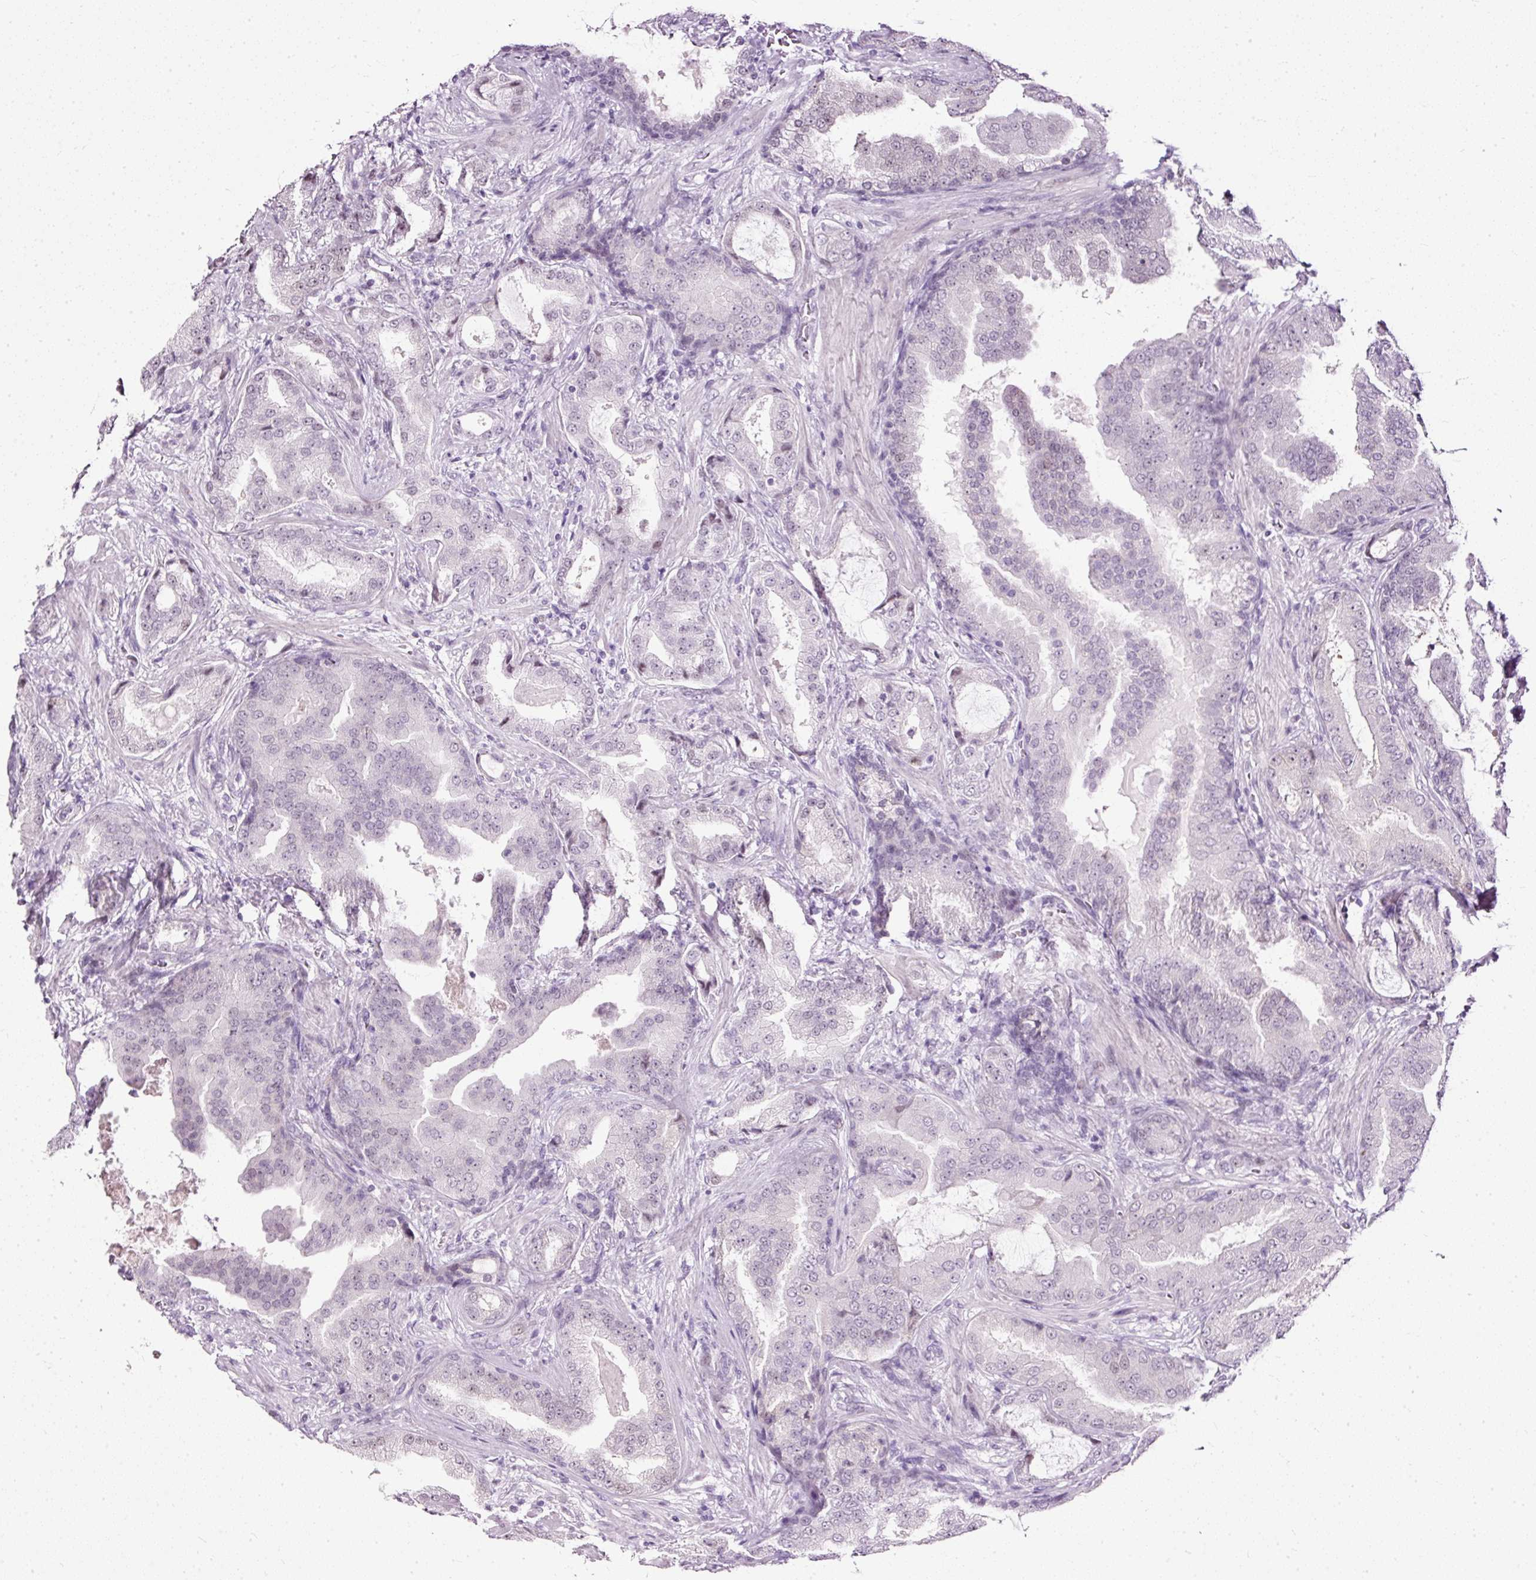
{"staining": {"intensity": "negative", "quantity": "none", "location": "none"}, "tissue": "prostate cancer", "cell_type": "Tumor cells", "image_type": "cancer", "snomed": [{"axis": "morphology", "description": "Adenocarcinoma, High grade"}, {"axis": "topography", "description": "Prostate"}], "caption": "Immunohistochemistry histopathology image of human prostate adenocarcinoma (high-grade) stained for a protein (brown), which shows no positivity in tumor cells.", "gene": "PDE6B", "patient": {"sex": "male", "age": 68}}